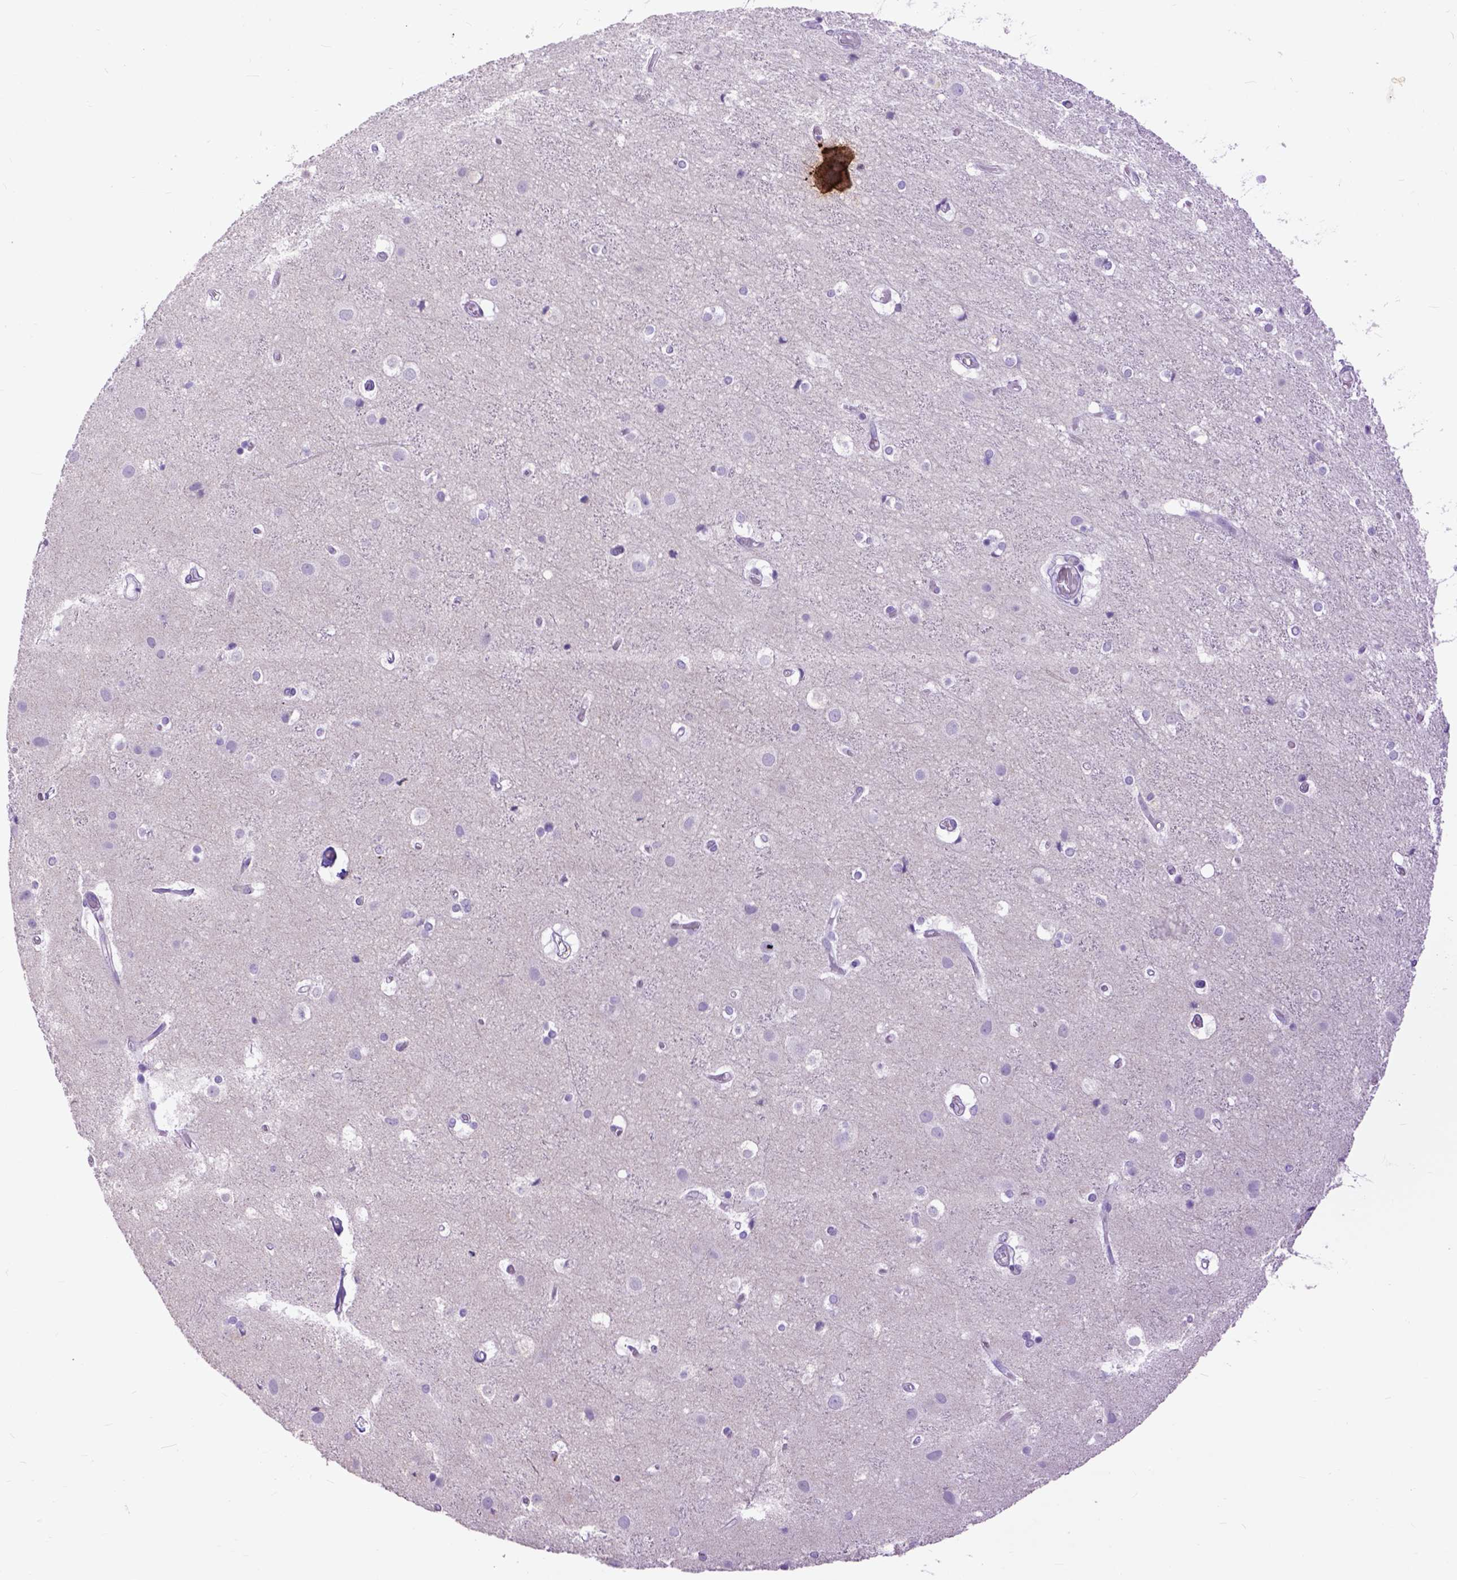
{"staining": {"intensity": "negative", "quantity": "none", "location": "none"}, "tissue": "cerebral cortex", "cell_type": "Endothelial cells", "image_type": "normal", "snomed": [{"axis": "morphology", "description": "Normal tissue, NOS"}, {"axis": "topography", "description": "Cerebral cortex"}], "caption": "DAB immunohistochemical staining of unremarkable cerebral cortex reveals no significant expression in endothelial cells.", "gene": "RAB25", "patient": {"sex": "female", "age": 52}}